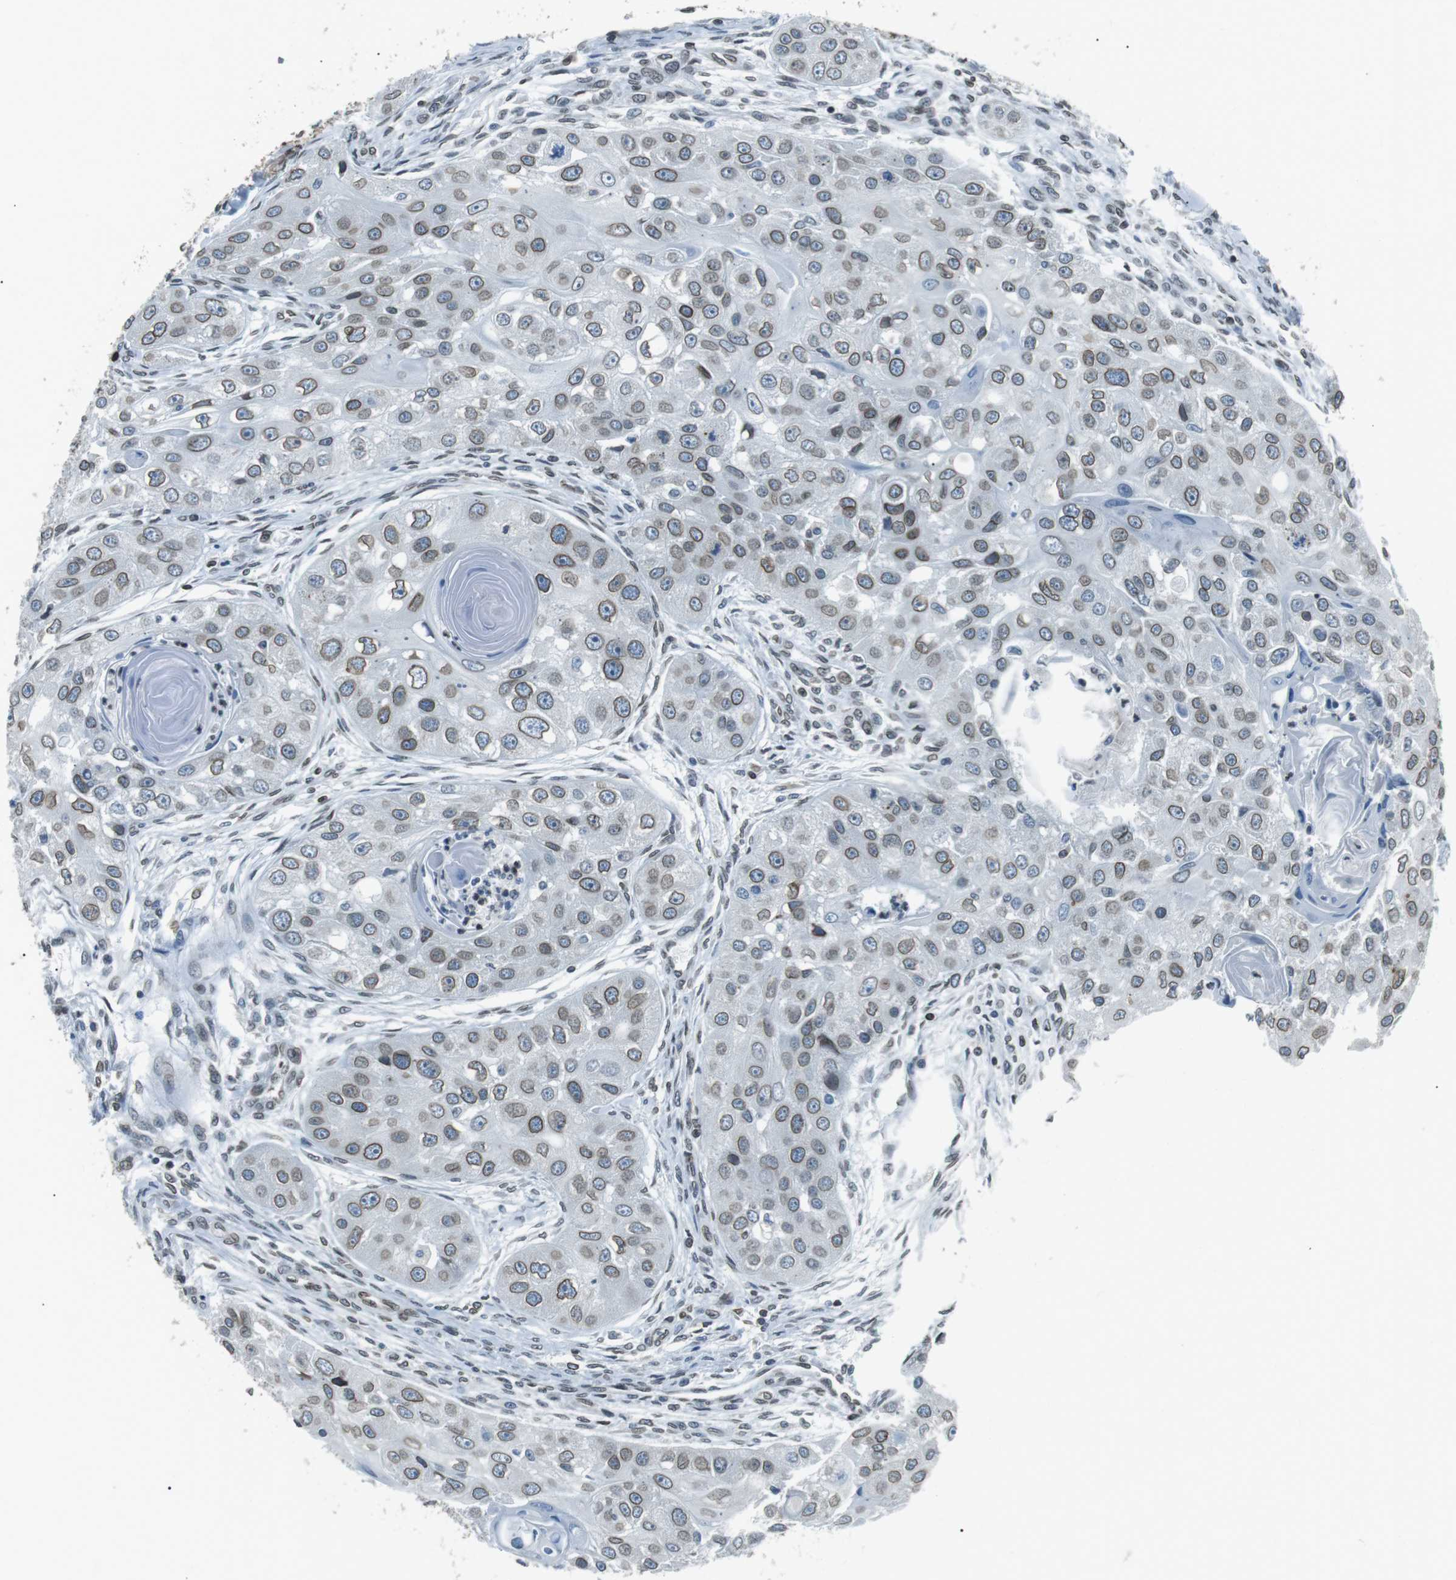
{"staining": {"intensity": "moderate", "quantity": ">75%", "location": "cytoplasmic/membranous,nuclear"}, "tissue": "head and neck cancer", "cell_type": "Tumor cells", "image_type": "cancer", "snomed": [{"axis": "morphology", "description": "Normal tissue, NOS"}, {"axis": "morphology", "description": "Squamous cell carcinoma, NOS"}, {"axis": "topography", "description": "Skeletal muscle"}, {"axis": "topography", "description": "Head-Neck"}], "caption": "Head and neck cancer stained with IHC displays moderate cytoplasmic/membranous and nuclear staining in approximately >75% of tumor cells.", "gene": "TMX4", "patient": {"sex": "male", "age": 51}}